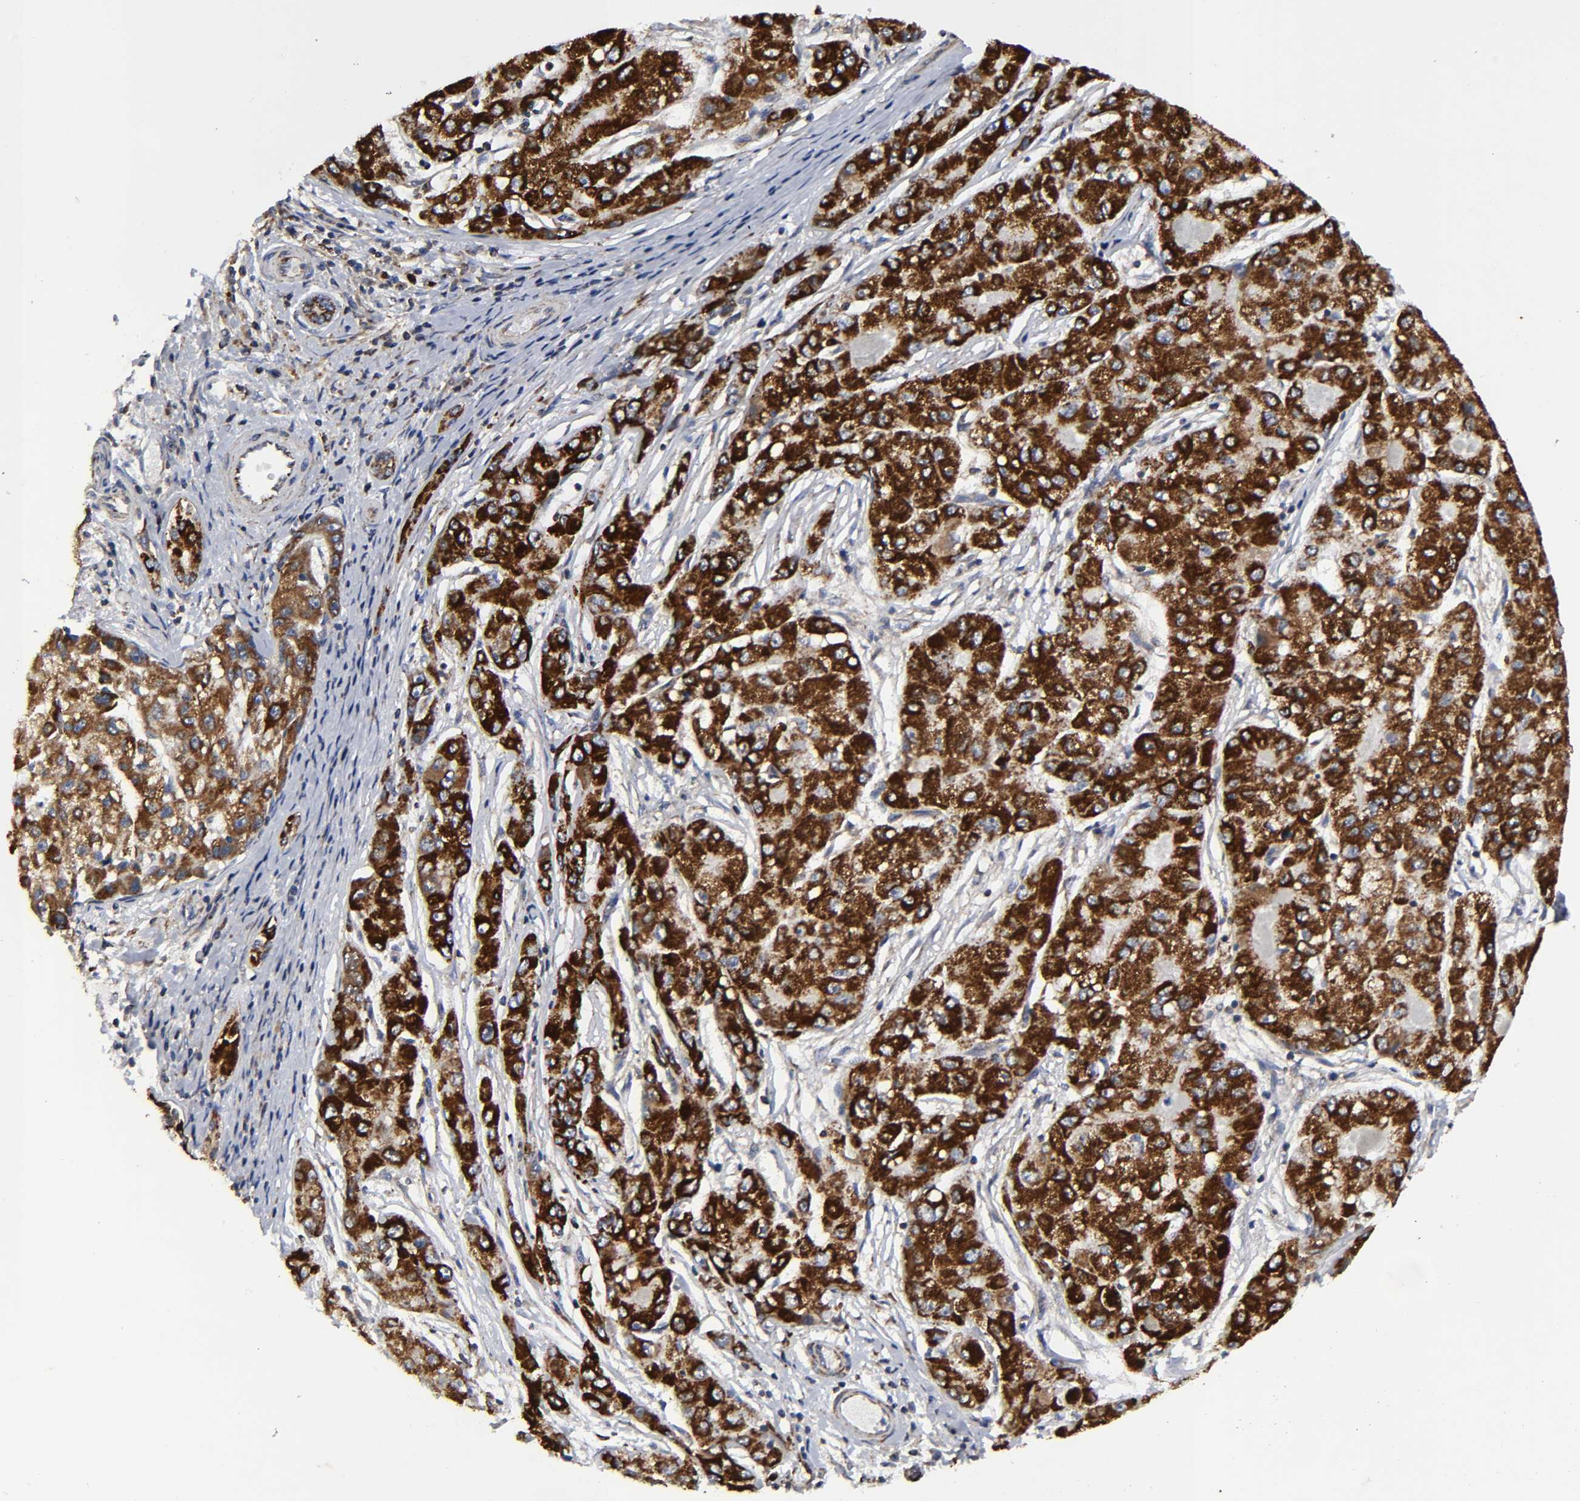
{"staining": {"intensity": "strong", "quantity": ">75%", "location": "cytoplasmic/membranous"}, "tissue": "liver cancer", "cell_type": "Tumor cells", "image_type": "cancer", "snomed": [{"axis": "morphology", "description": "Carcinoma, Hepatocellular, NOS"}, {"axis": "topography", "description": "Liver"}], "caption": "Liver cancer stained with a brown dye exhibits strong cytoplasmic/membranous positive positivity in about >75% of tumor cells.", "gene": "COX6B1", "patient": {"sex": "male", "age": 80}}